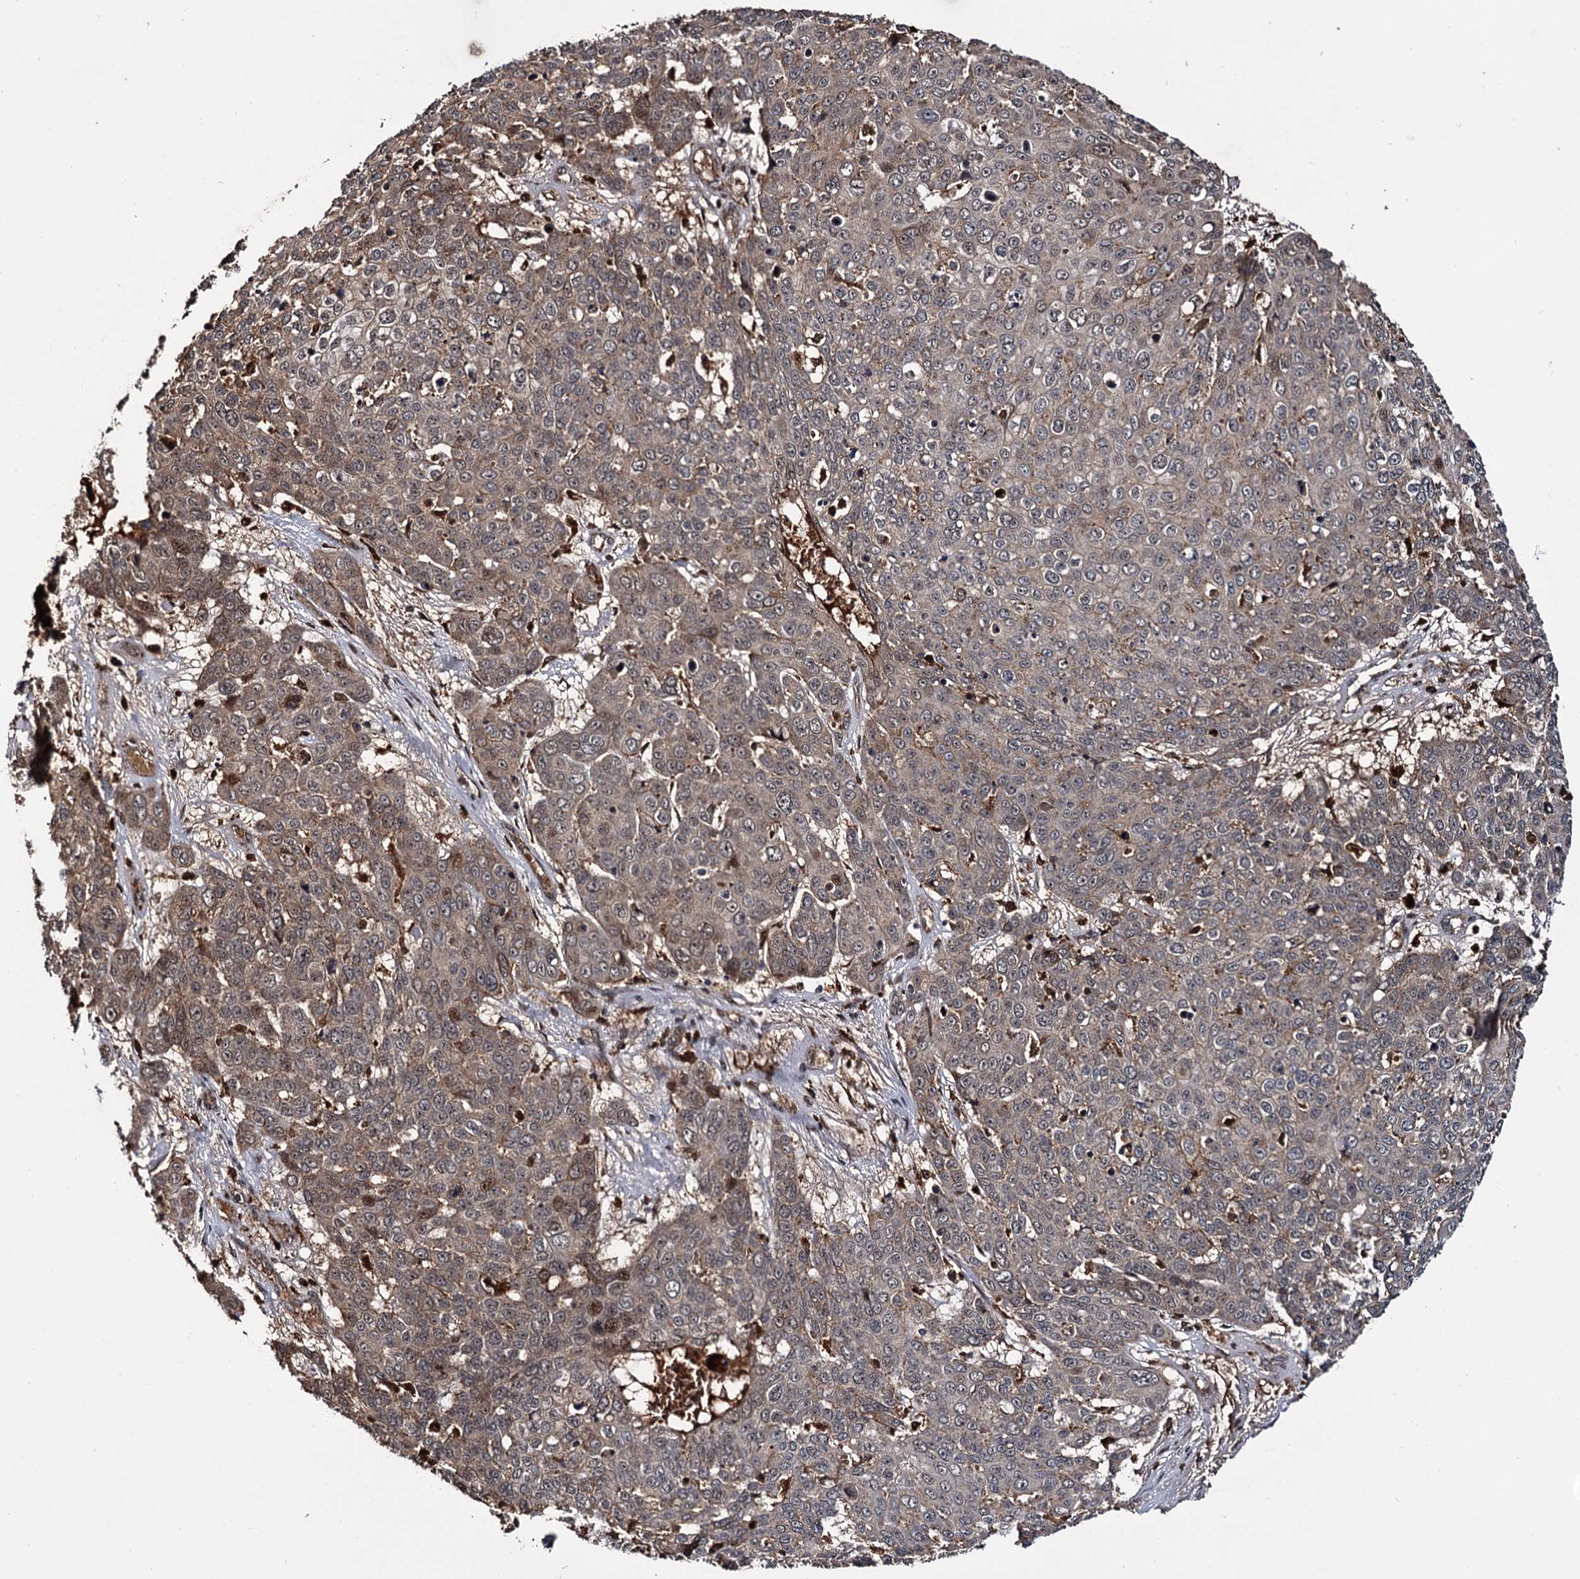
{"staining": {"intensity": "weak", "quantity": ">75%", "location": "cytoplasmic/membranous"}, "tissue": "skin cancer", "cell_type": "Tumor cells", "image_type": "cancer", "snomed": [{"axis": "morphology", "description": "Squamous cell carcinoma, NOS"}, {"axis": "topography", "description": "Skin"}], "caption": "Immunohistochemical staining of squamous cell carcinoma (skin) demonstrates low levels of weak cytoplasmic/membranous staining in approximately >75% of tumor cells.", "gene": "CEP192", "patient": {"sex": "male", "age": 71}}